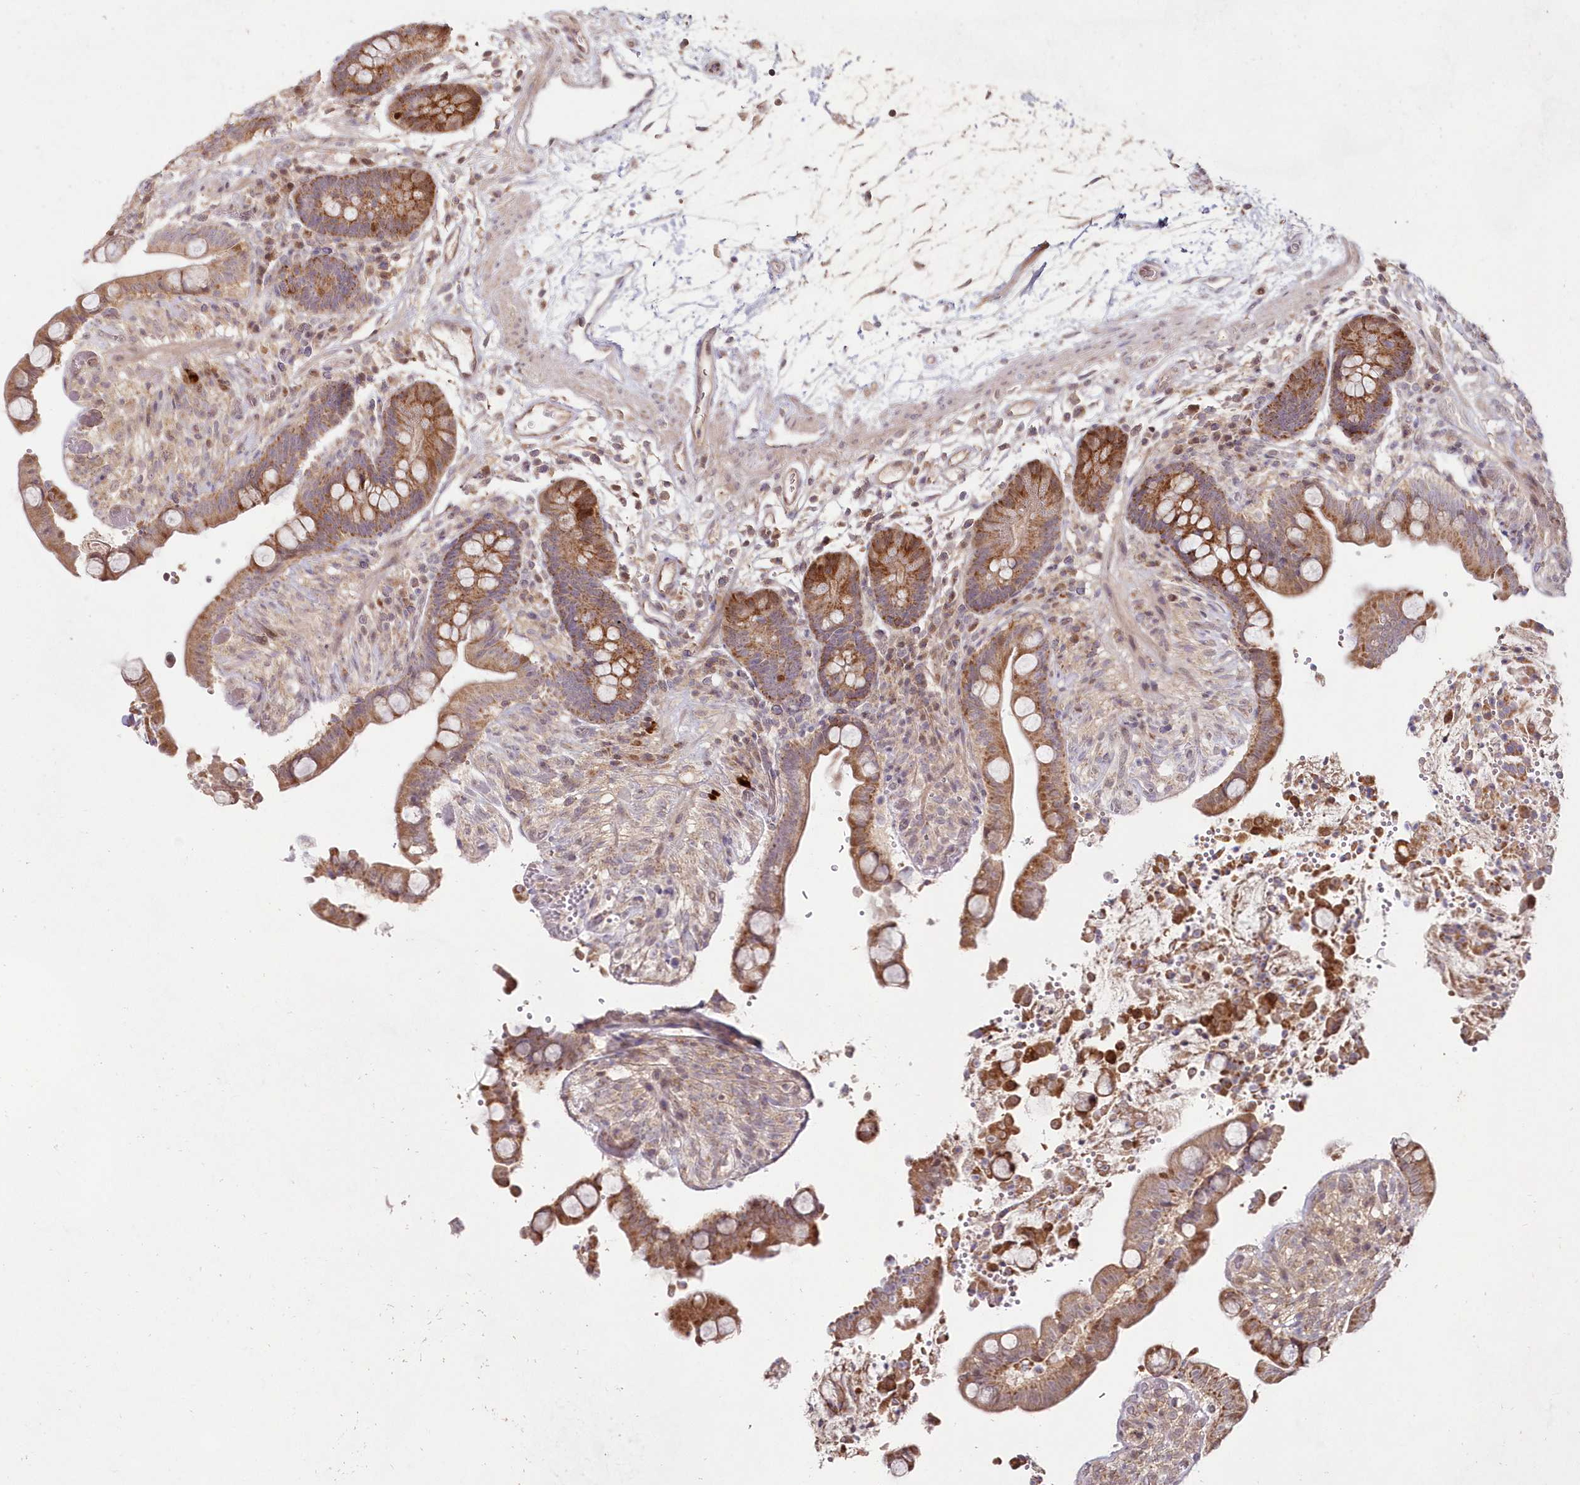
{"staining": {"intensity": "weak", "quantity": "25%-75%", "location": "cytoplasmic/membranous"}, "tissue": "colon", "cell_type": "Endothelial cells", "image_type": "normal", "snomed": [{"axis": "morphology", "description": "Normal tissue, NOS"}, {"axis": "topography", "description": "Colon"}], "caption": "IHC micrograph of normal colon stained for a protein (brown), which shows low levels of weak cytoplasmic/membranous staining in approximately 25%-75% of endothelial cells.", "gene": "IMPA1", "patient": {"sex": "male", "age": 73}}